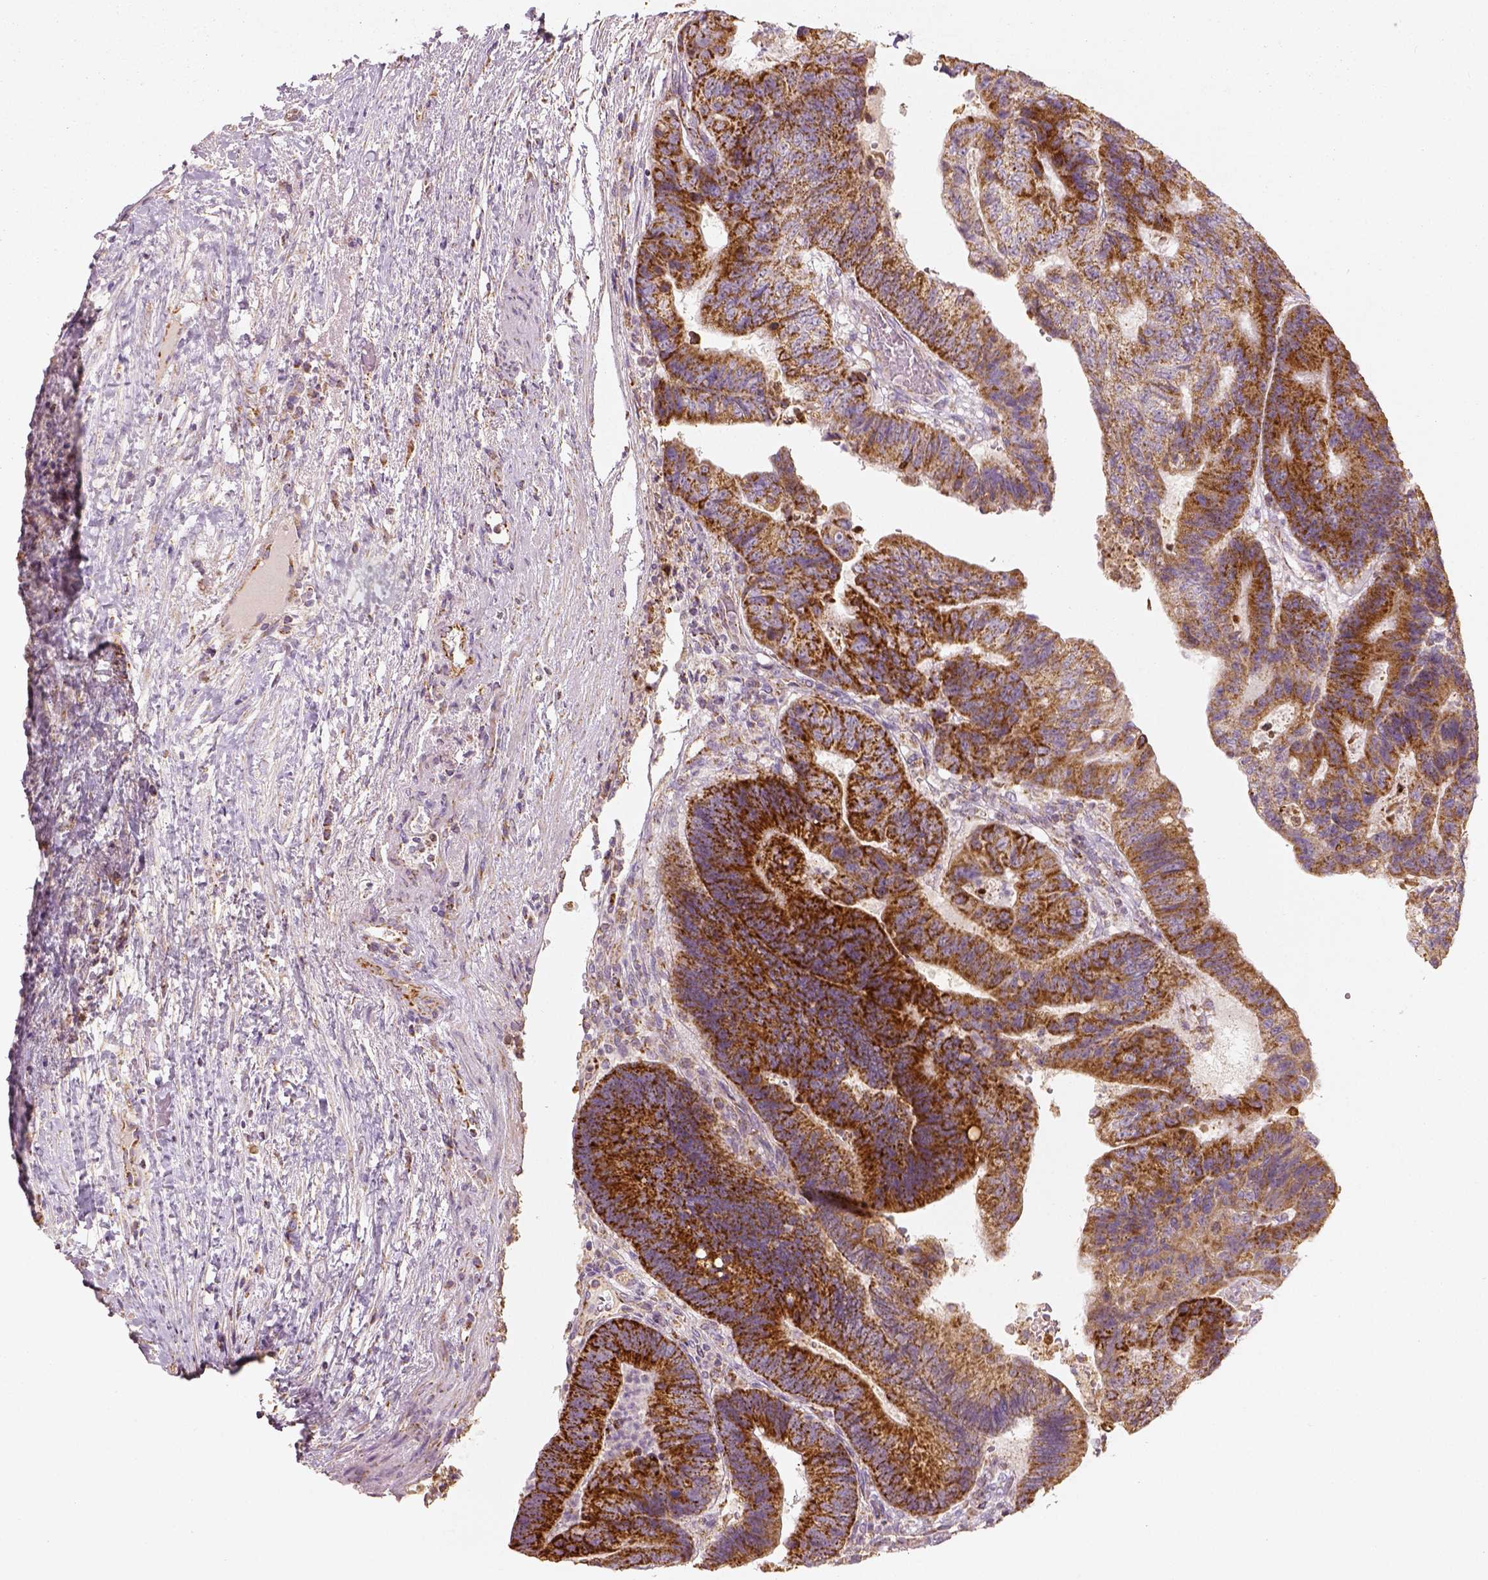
{"staining": {"intensity": "strong", "quantity": ">75%", "location": "cytoplasmic/membranous"}, "tissue": "colorectal cancer", "cell_type": "Tumor cells", "image_type": "cancer", "snomed": [{"axis": "morphology", "description": "Adenocarcinoma, NOS"}, {"axis": "topography", "description": "Colon"}], "caption": "Tumor cells demonstrate high levels of strong cytoplasmic/membranous positivity in approximately >75% of cells in human colorectal cancer.", "gene": "PGAM5", "patient": {"sex": "female", "age": 48}}